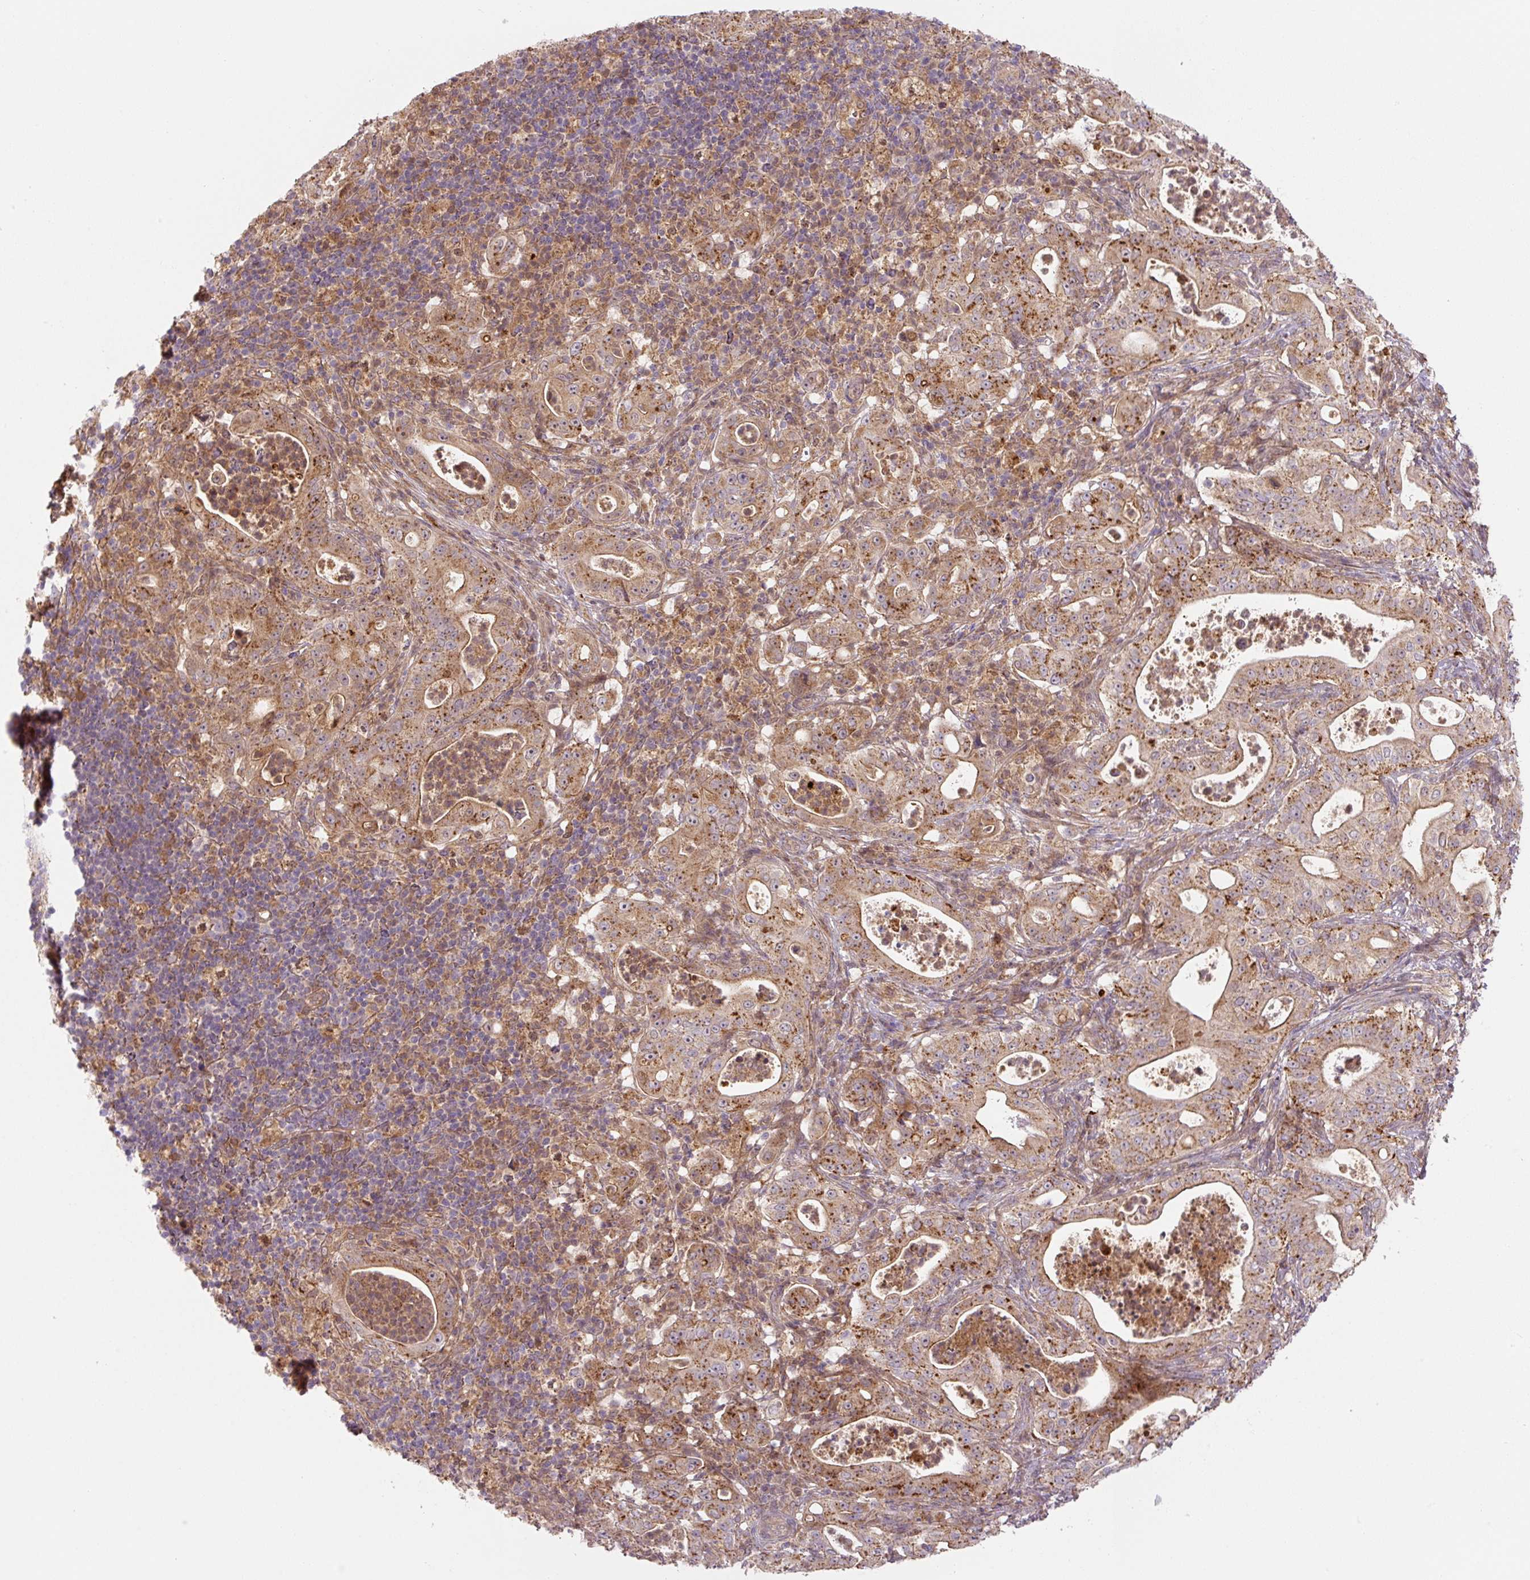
{"staining": {"intensity": "strong", "quantity": ">75%", "location": "cytoplasmic/membranous"}, "tissue": "pancreatic cancer", "cell_type": "Tumor cells", "image_type": "cancer", "snomed": [{"axis": "morphology", "description": "Adenocarcinoma, NOS"}, {"axis": "topography", "description": "Pancreas"}], "caption": "Immunohistochemical staining of pancreatic cancer (adenocarcinoma) exhibits high levels of strong cytoplasmic/membranous expression in approximately >75% of tumor cells.", "gene": "ZSWIM7", "patient": {"sex": "male", "age": 71}}